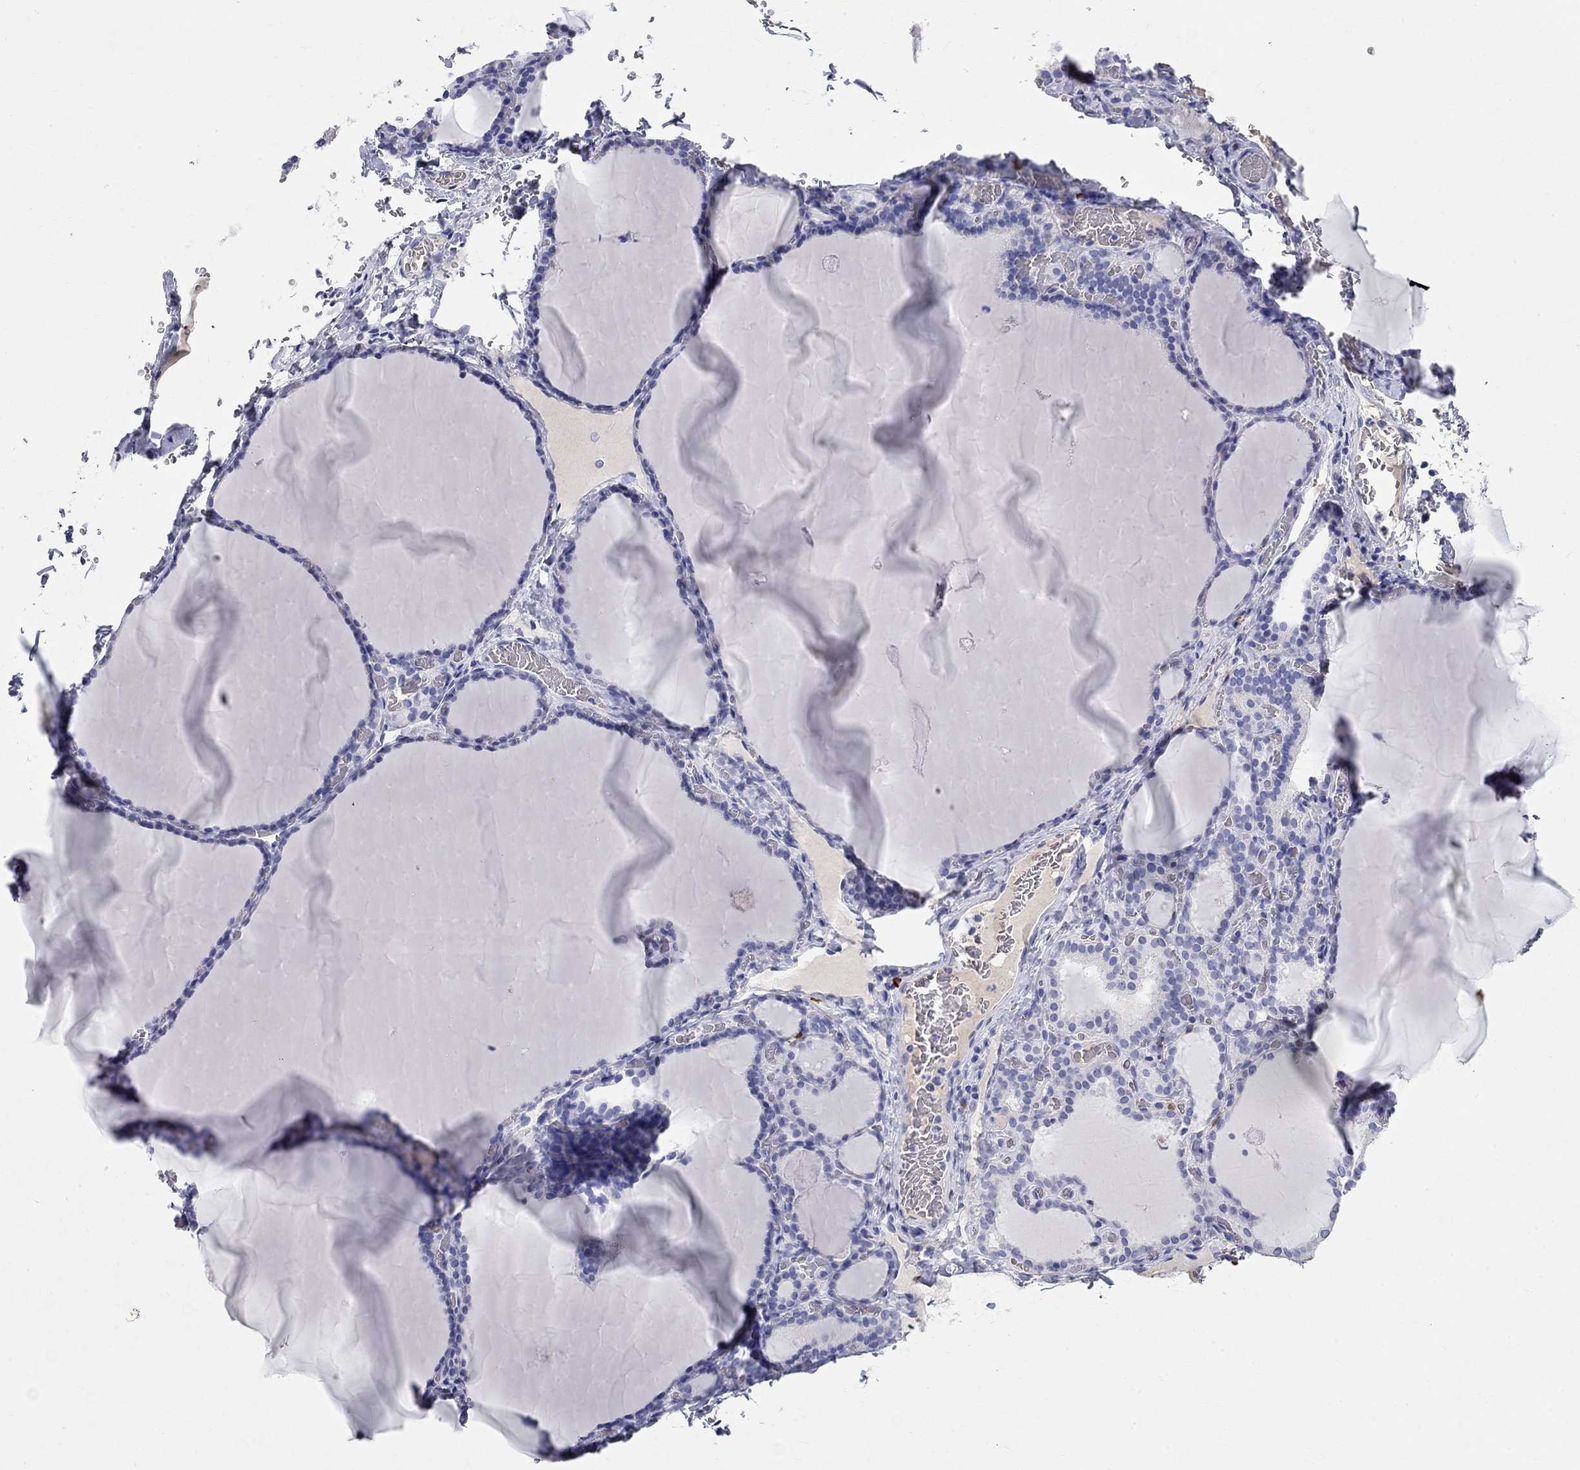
{"staining": {"intensity": "negative", "quantity": "none", "location": "none"}, "tissue": "thyroid gland", "cell_type": "Glandular cells", "image_type": "normal", "snomed": [{"axis": "morphology", "description": "Normal tissue, NOS"}, {"axis": "morphology", "description": "Hyperplasia, NOS"}, {"axis": "topography", "description": "Thyroid gland"}], "caption": "A micrograph of human thyroid gland is negative for staining in glandular cells.", "gene": "PHOX2B", "patient": {"sex": "female", "age": 27}}